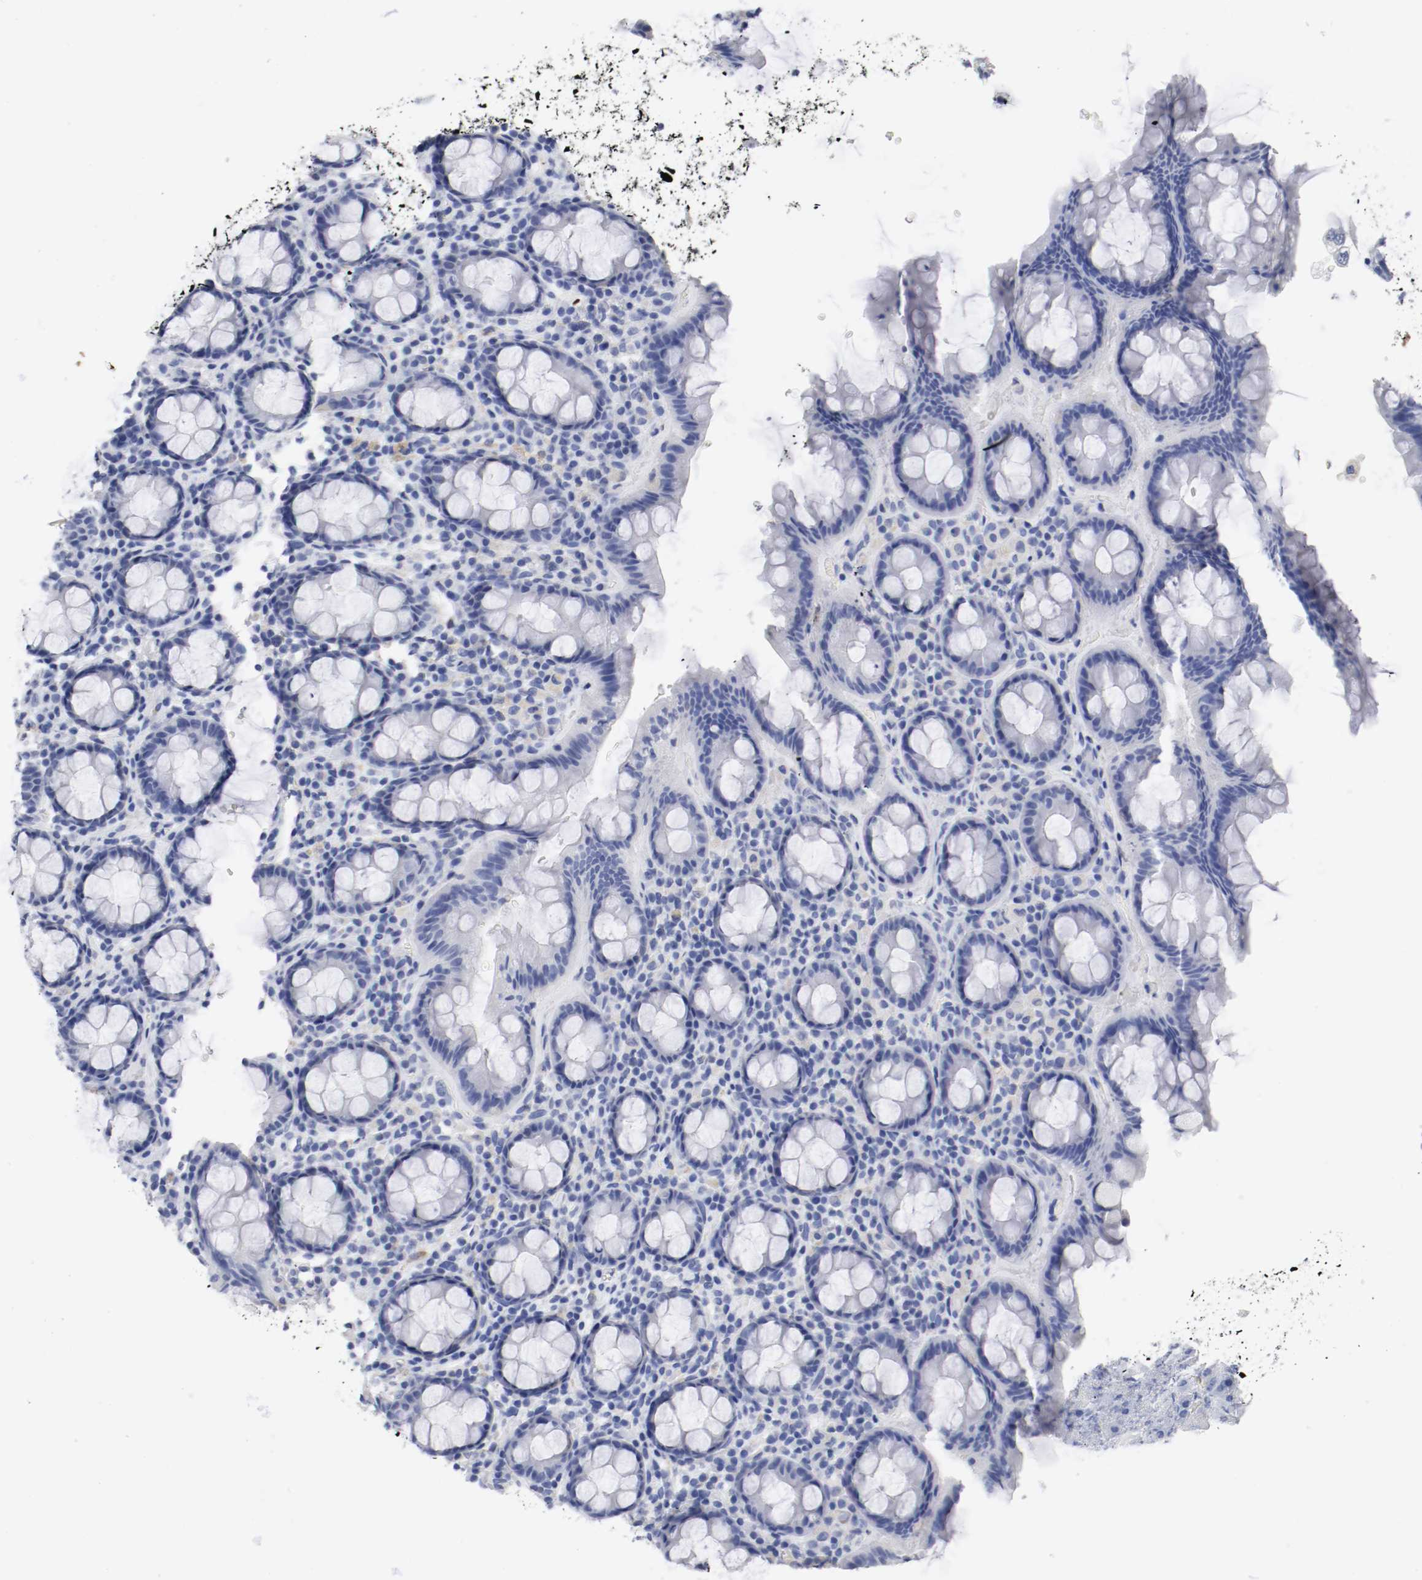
{"staining": {"intensity": "negative", "quantity": "none", "location": "none"}, "tissue": "rectum", "cell_type": "Glandular cells", "image_type": "normal", "snomed": [{"axis": "morphology", "description": "Normal tissue, NOS"}, {"axis": "topography", "description": "Rectum"}], "caption": "This is a micrograph of immunohistochemistry staining of unremarkable rectum, which shows no expression in glandular cells. The staining was performed using DAB (3,3'-diaminobenzidine) to visualize the protein expression in brown, while the nuclei were stained in blue with hematoxylin (Magnification: 20x).", "gene": "GAD1", "patient": {"sex": "male", "age": 92}}